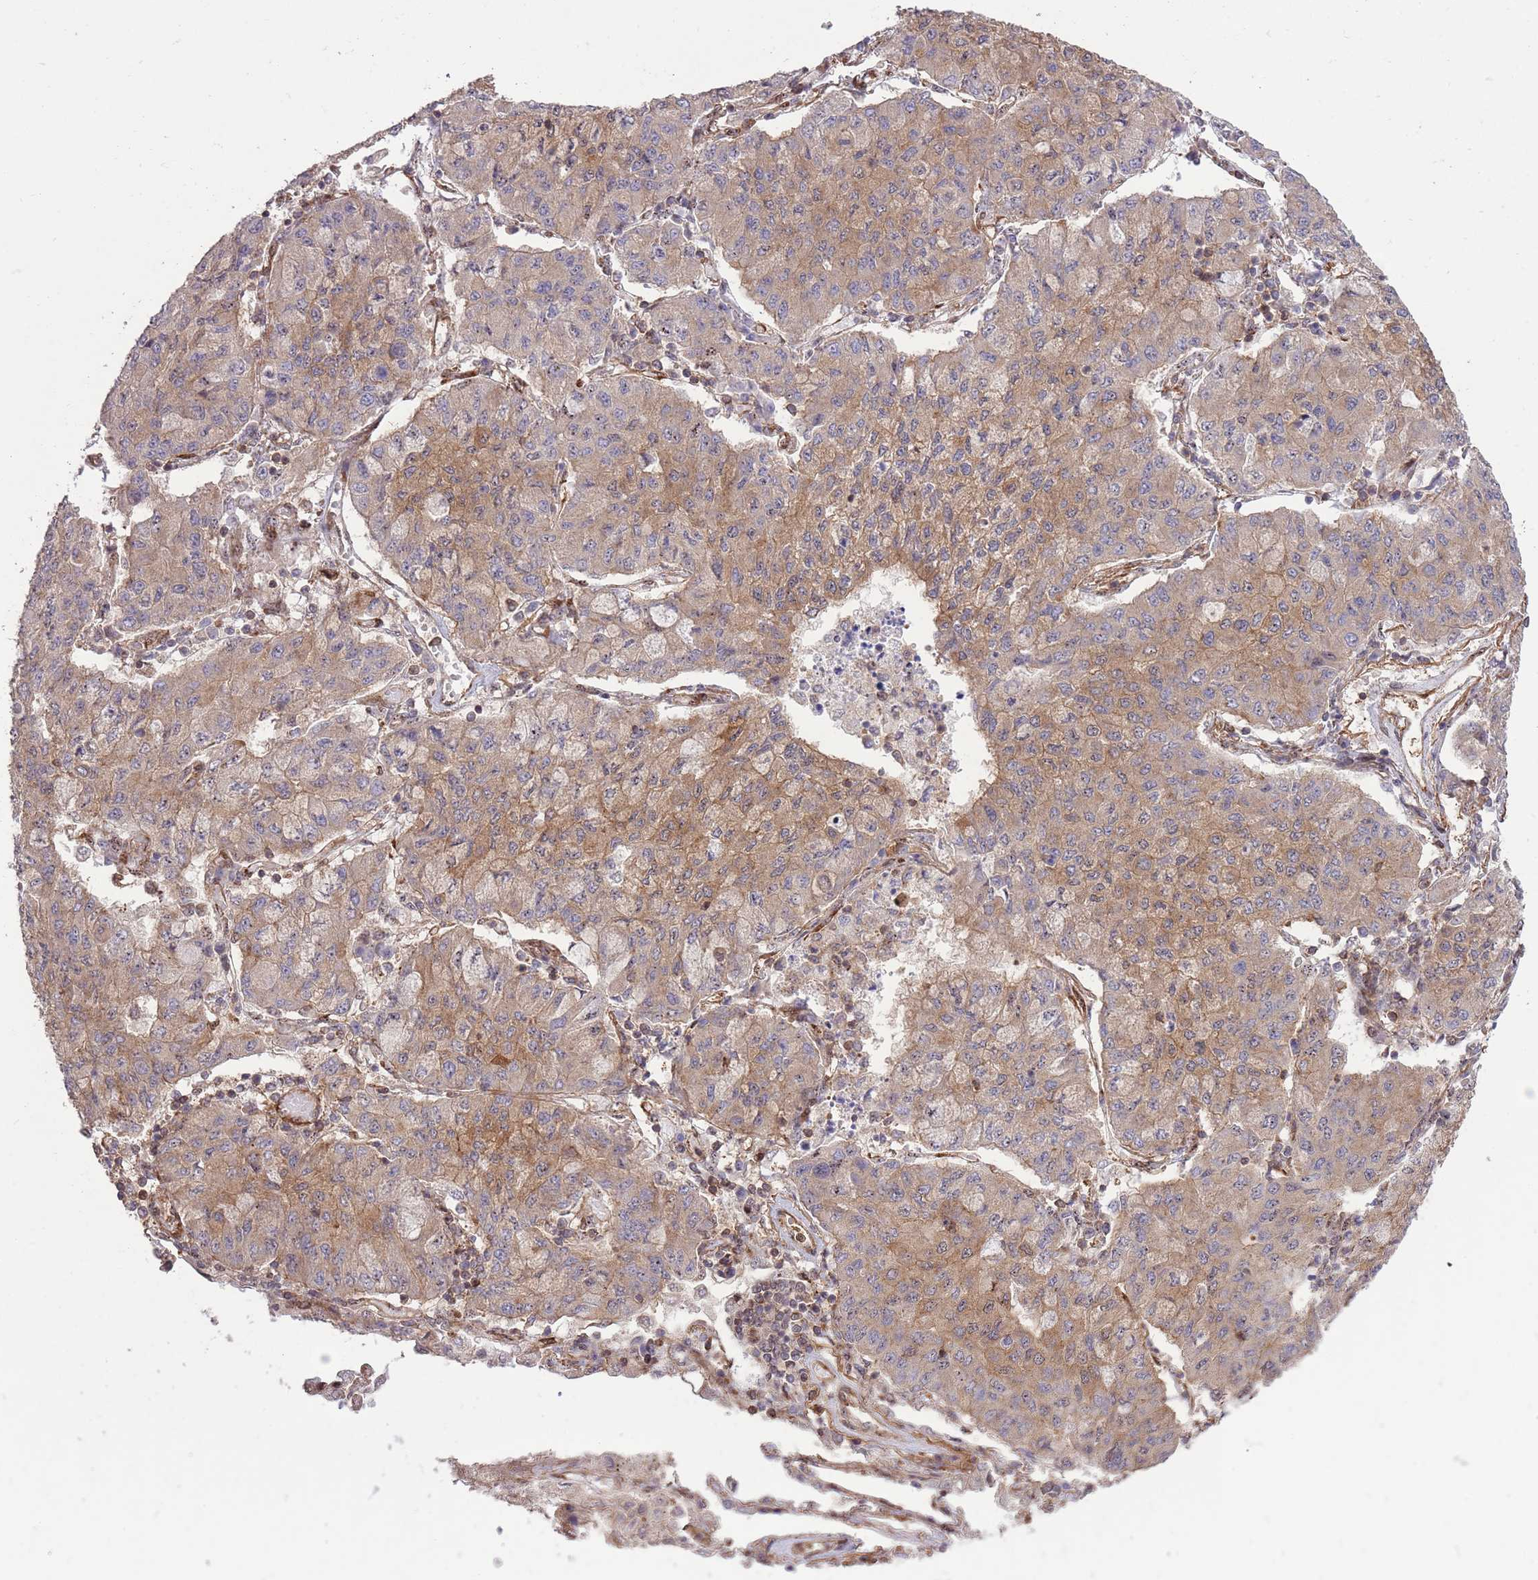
{"staining": {"intensity": "moderate", "quantity": ">75%", "location": "cytoplasmic/membranous"}, "tissue": "lung cancer", "cell_type": "Tumor cells", "image_type": "cancer", "snomed": [{"axis": "morphology", "description": "Squamous cell carcinoma, NOS"}, {"axis": "topography", "description": "Lung"}], "caption": "A brown stain shows moderate cytoplasmic/membranous positivity of a protein in human lung cancer (squamous cell carcinoma) tumor cells.", "gene": "PLD1", "patient": {"sex": "male", "age": 74}}